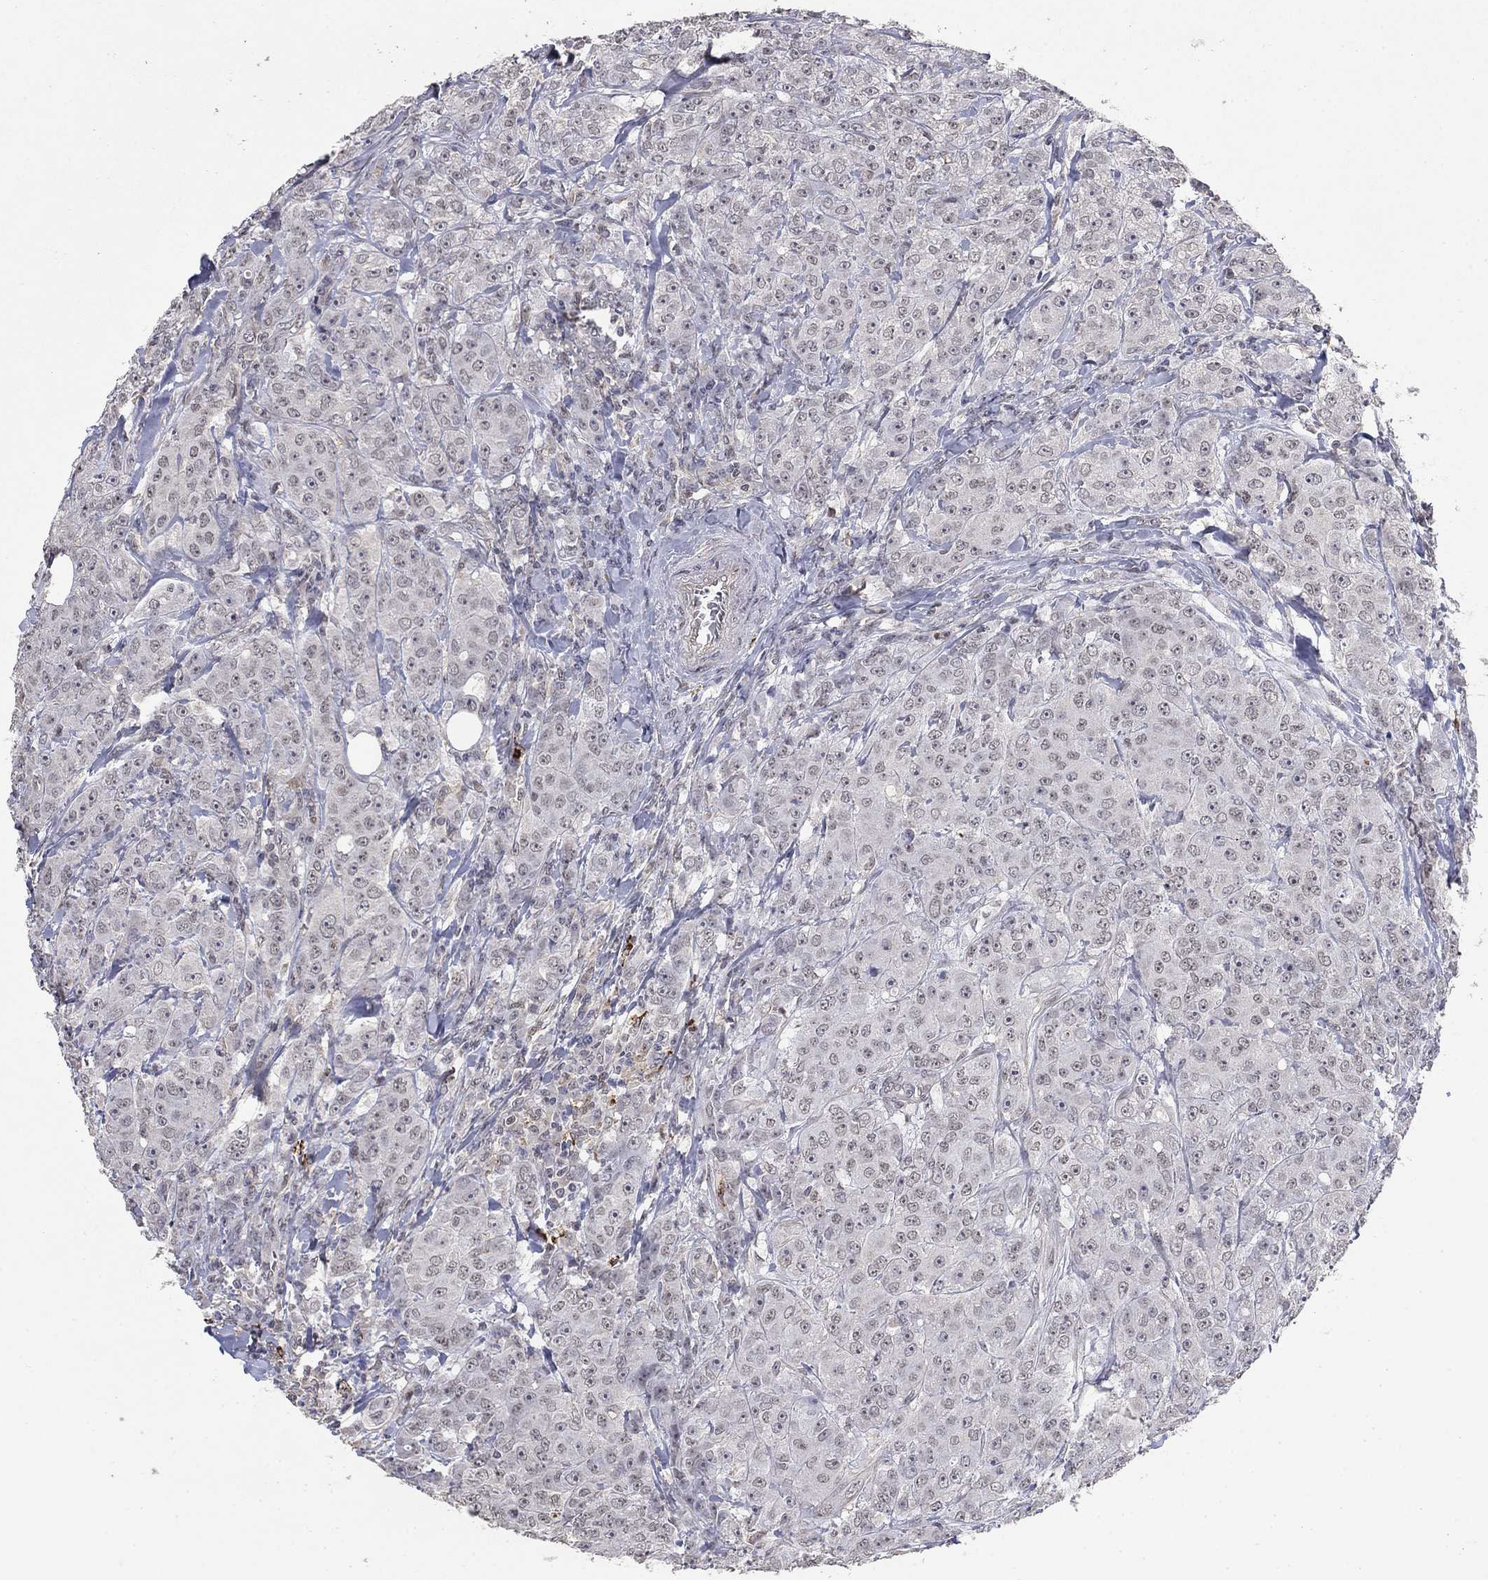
{"staining": {"intensity": "negative", "quantity": "none", "location": "none"}, "tissue": "breast cancer", "cell_type": "Tumor cells", "image_type": "cancer", "snomed": [{"axis": "morphology", "description": "Duct carcinoma"}, {"axis": "topography", "description": "Breast"}], "caption": "Human breast intraductal carcinoma stained for a protein using immunohistochemistry shows no expression in tumor cells.", "gene": "GRIA3", "patient": {"sex": "female", "age": 43}}